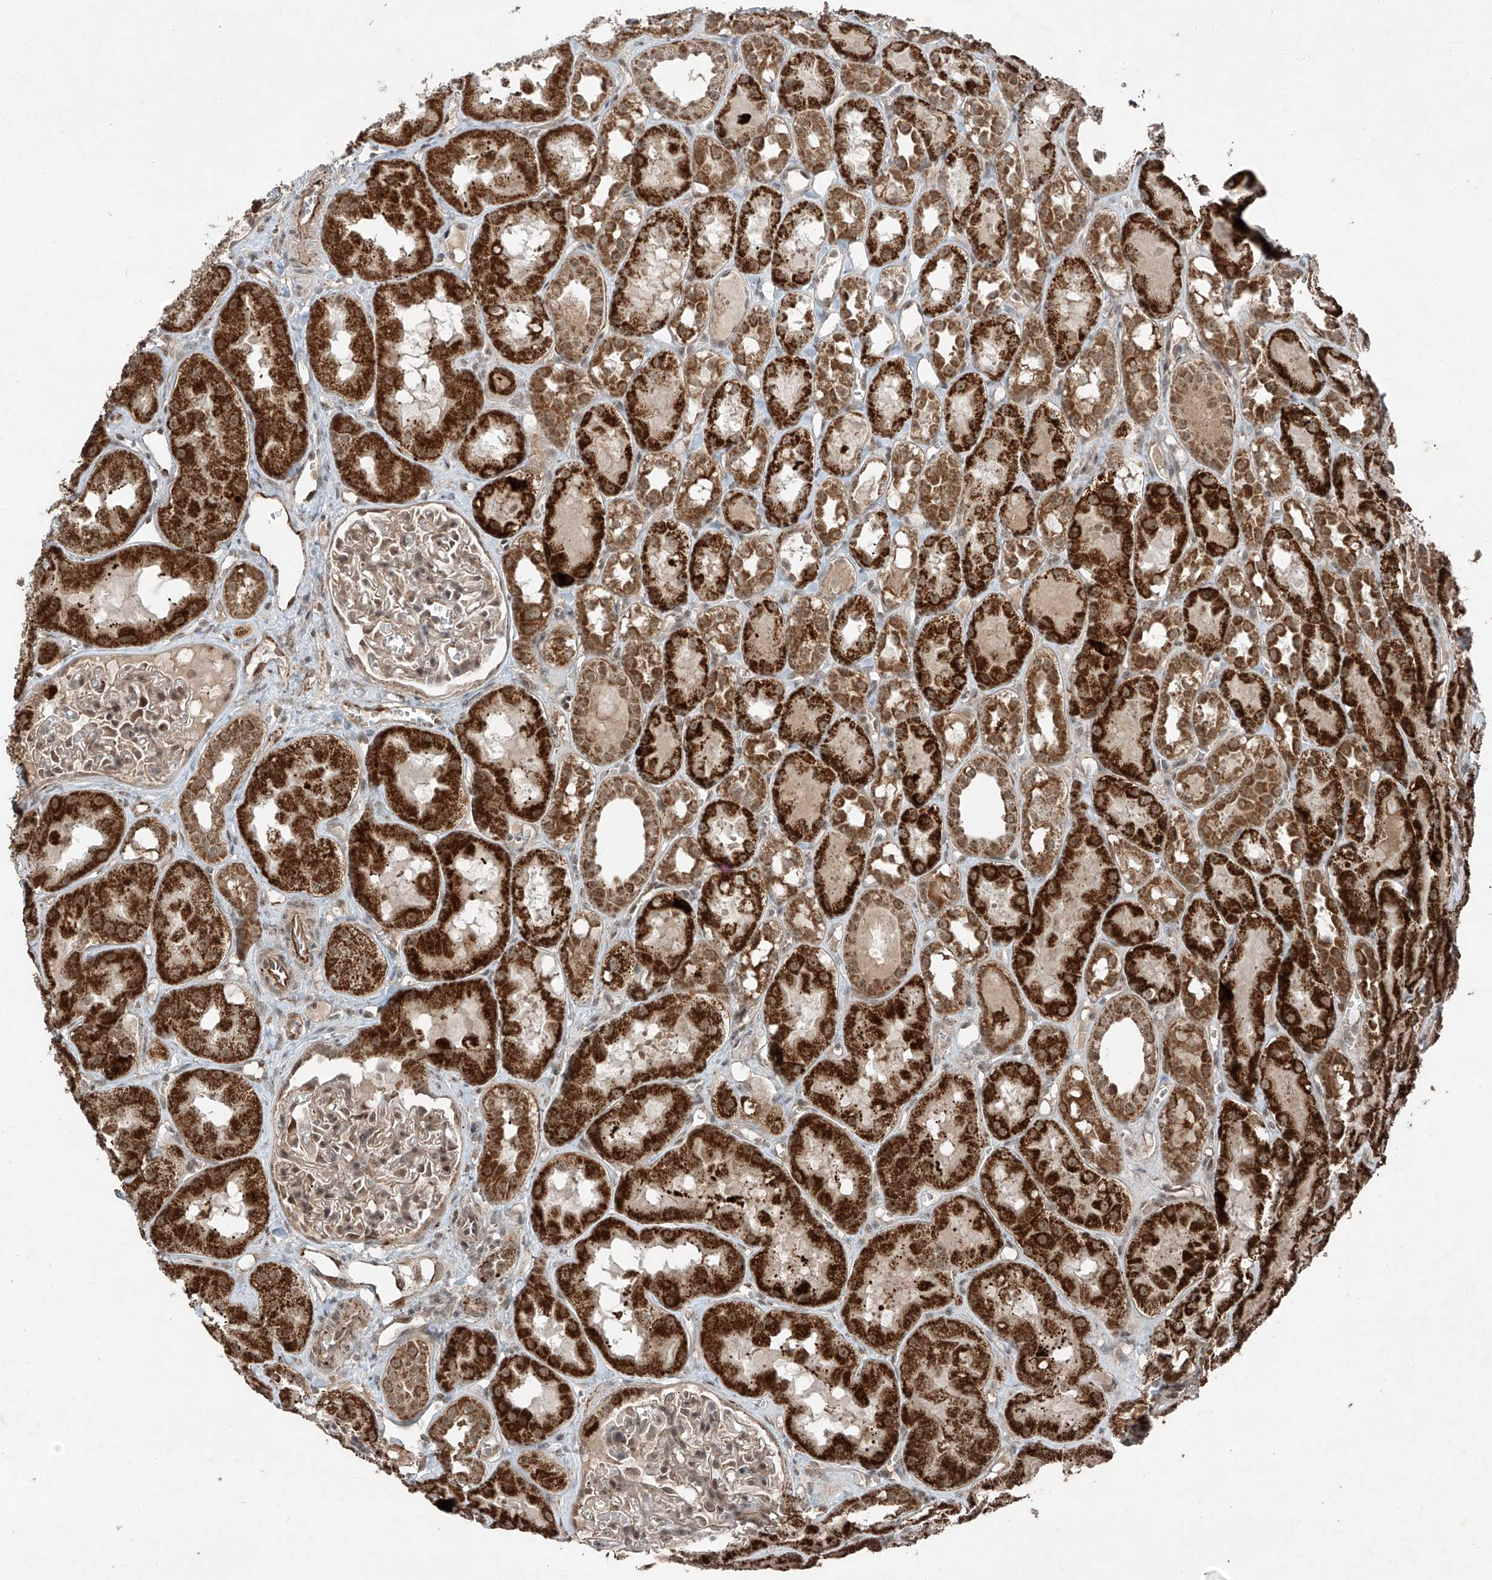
{"staining": {"intensity": "weak", "quantity": "25%-75%", "location": "cytoplasmic/membranous"}, "tissue": "kidney", "cell_type": "Cells in glomeruli", "image_type": "normal", "snomed": [{"axis": "morphology", "description": "Normal tissue, NOS"}, {"axis": "topography", "description": "Kidney"}], "caption": "A brown stain highlights weak cytoplasmic/membranous expression of a protein in cells in glomeruli of unremarkable human kidney. Using DAB (brown) and hematoxylin (blue) stains, captured at high magnification using brightfield microscopy.", "gene": "ZNF620", "patient": {"sex": "male", "age": 16}}